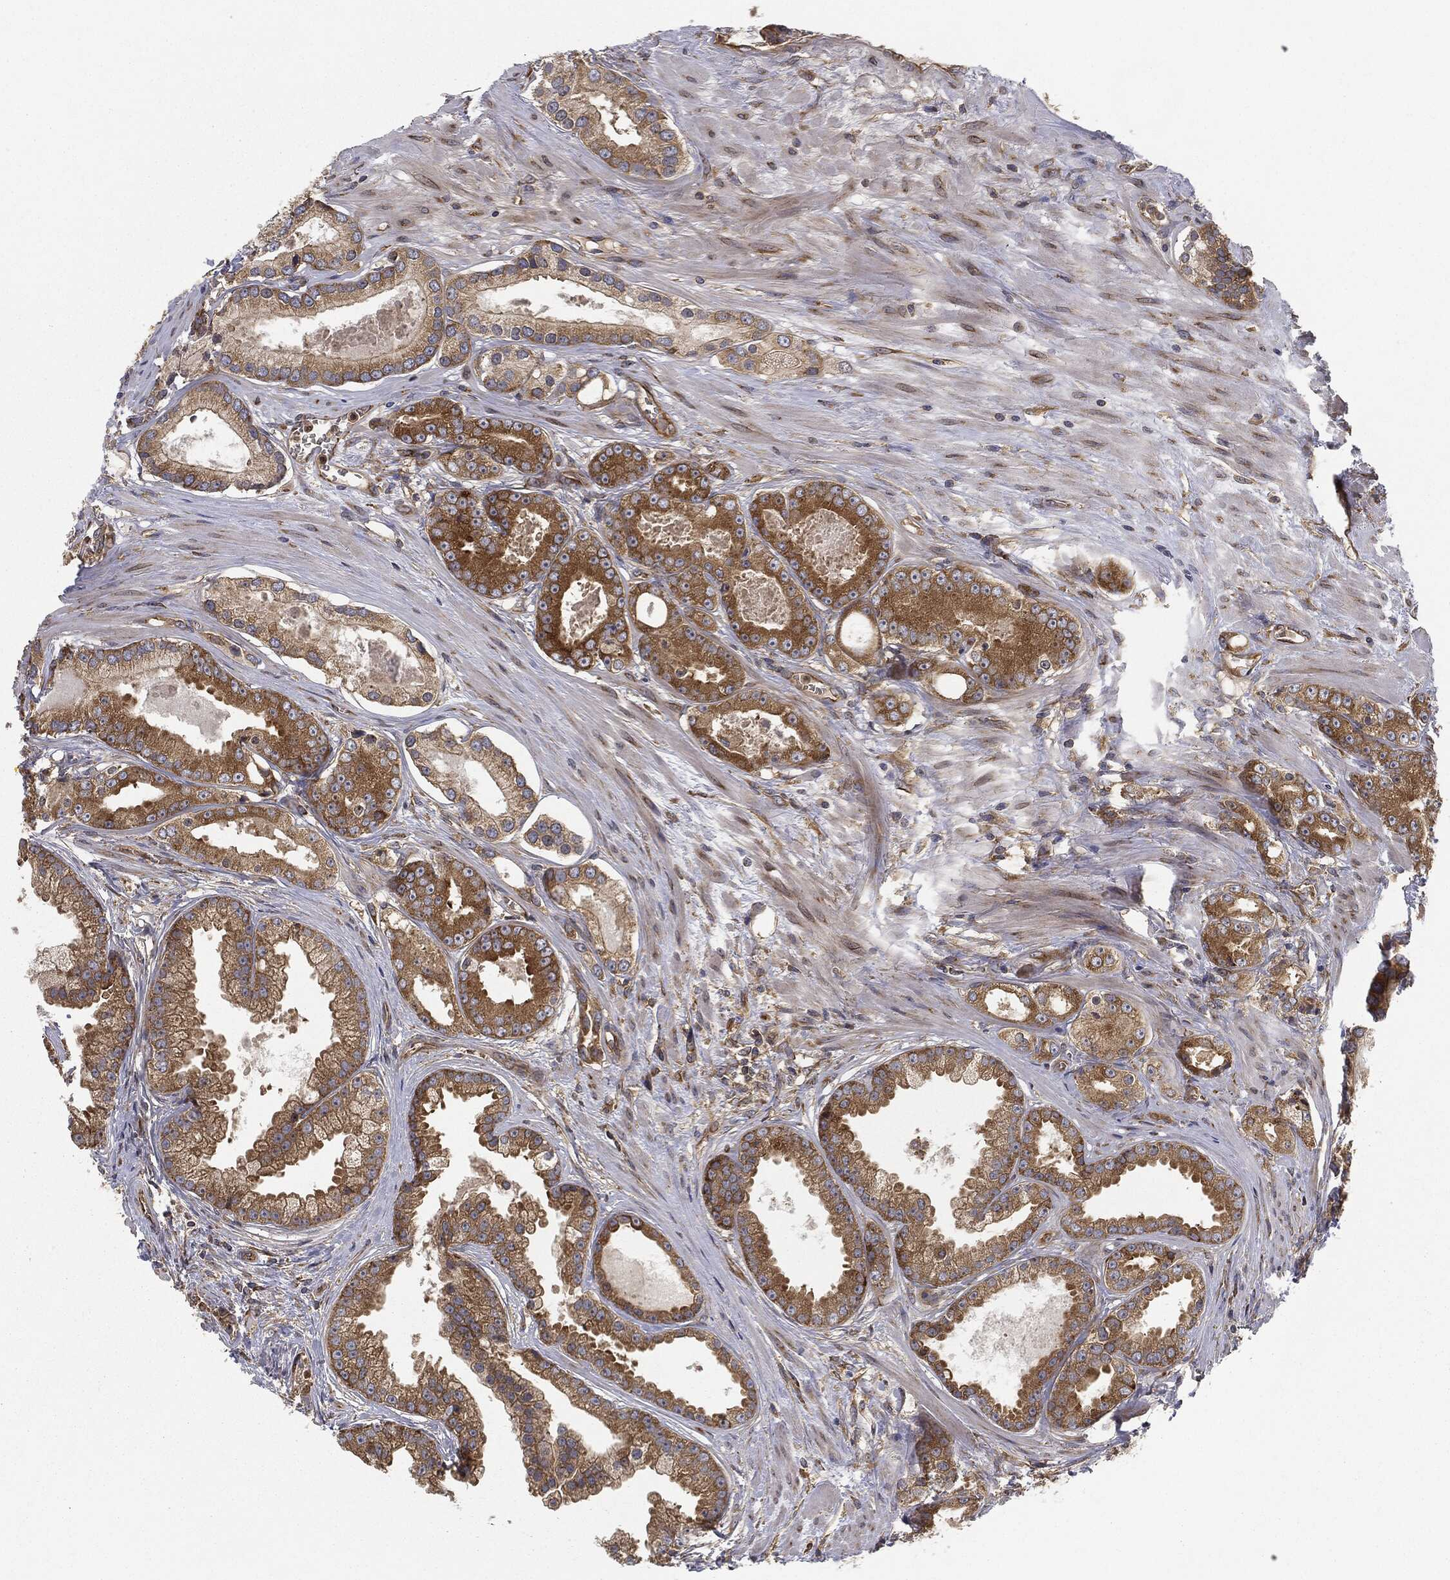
{"staining": {"intensity": "strong", "quantity": ">75%", "location": "cytoplasmic/membranous"}, "tissue": "prostate cancer", "cell_type": "Tumor cells", "image_type": "cancer", "snomed": [{"axis": "morphology", "description": "Adenocarcinoma, NOS"}, {"axis": "topography", "description": "Prostate"}], "caption": "Prostate cancer (adenocarcinoma) stained with a protein marker demonstrates strong staining in tumor cells.", "gene": "EIF2AK2", "patient": {"sex": "male", "age": 61}}